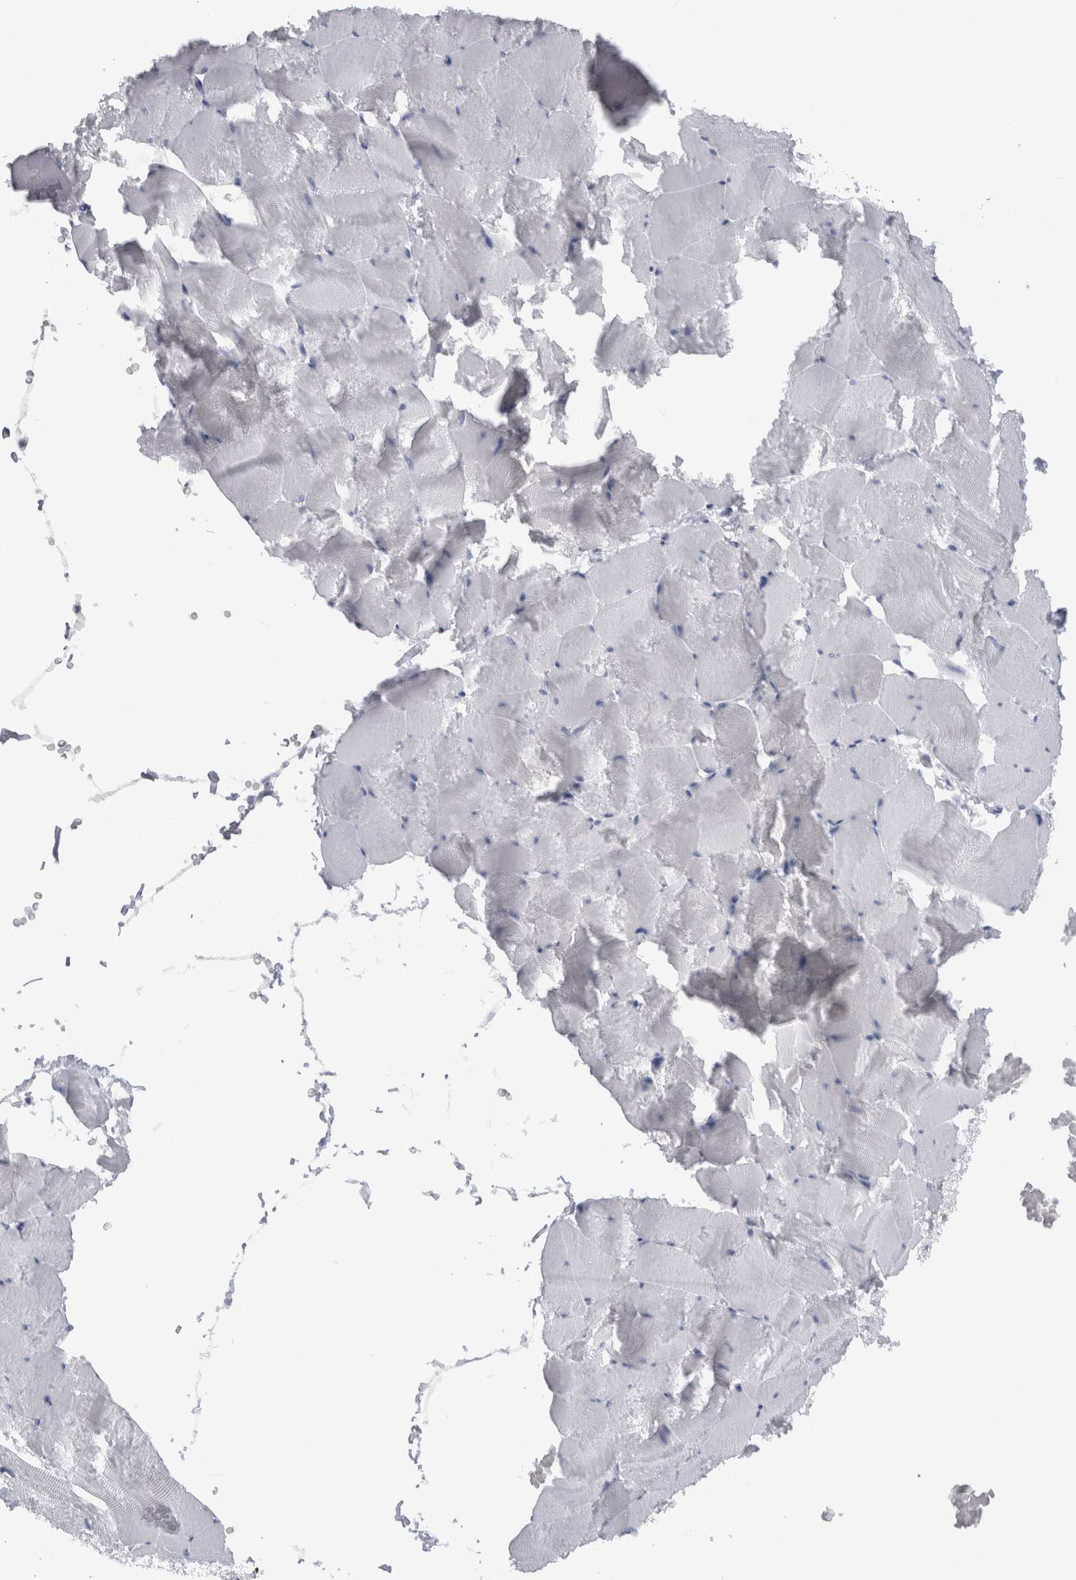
{"staining": {"intensity": "negative", "quantity": "none", "location": "none"}, "tissue": "skeletal muscle", "cell_type": "Myocytes", "image_type": "normal", "snomed": [{"axis": "morphology", "description": "Normal tissue, NOS"}, {"axis": "topography", "description": "Skeletal muscle"}], "caption": "A photomicrograph of human skeletal muscle is negative for staining in myocytes. (Immunohistochemistry, brightfield microscopy, high magnification).", "gene": "CDH17", "patient": {"sex": "male", "age": 62}}